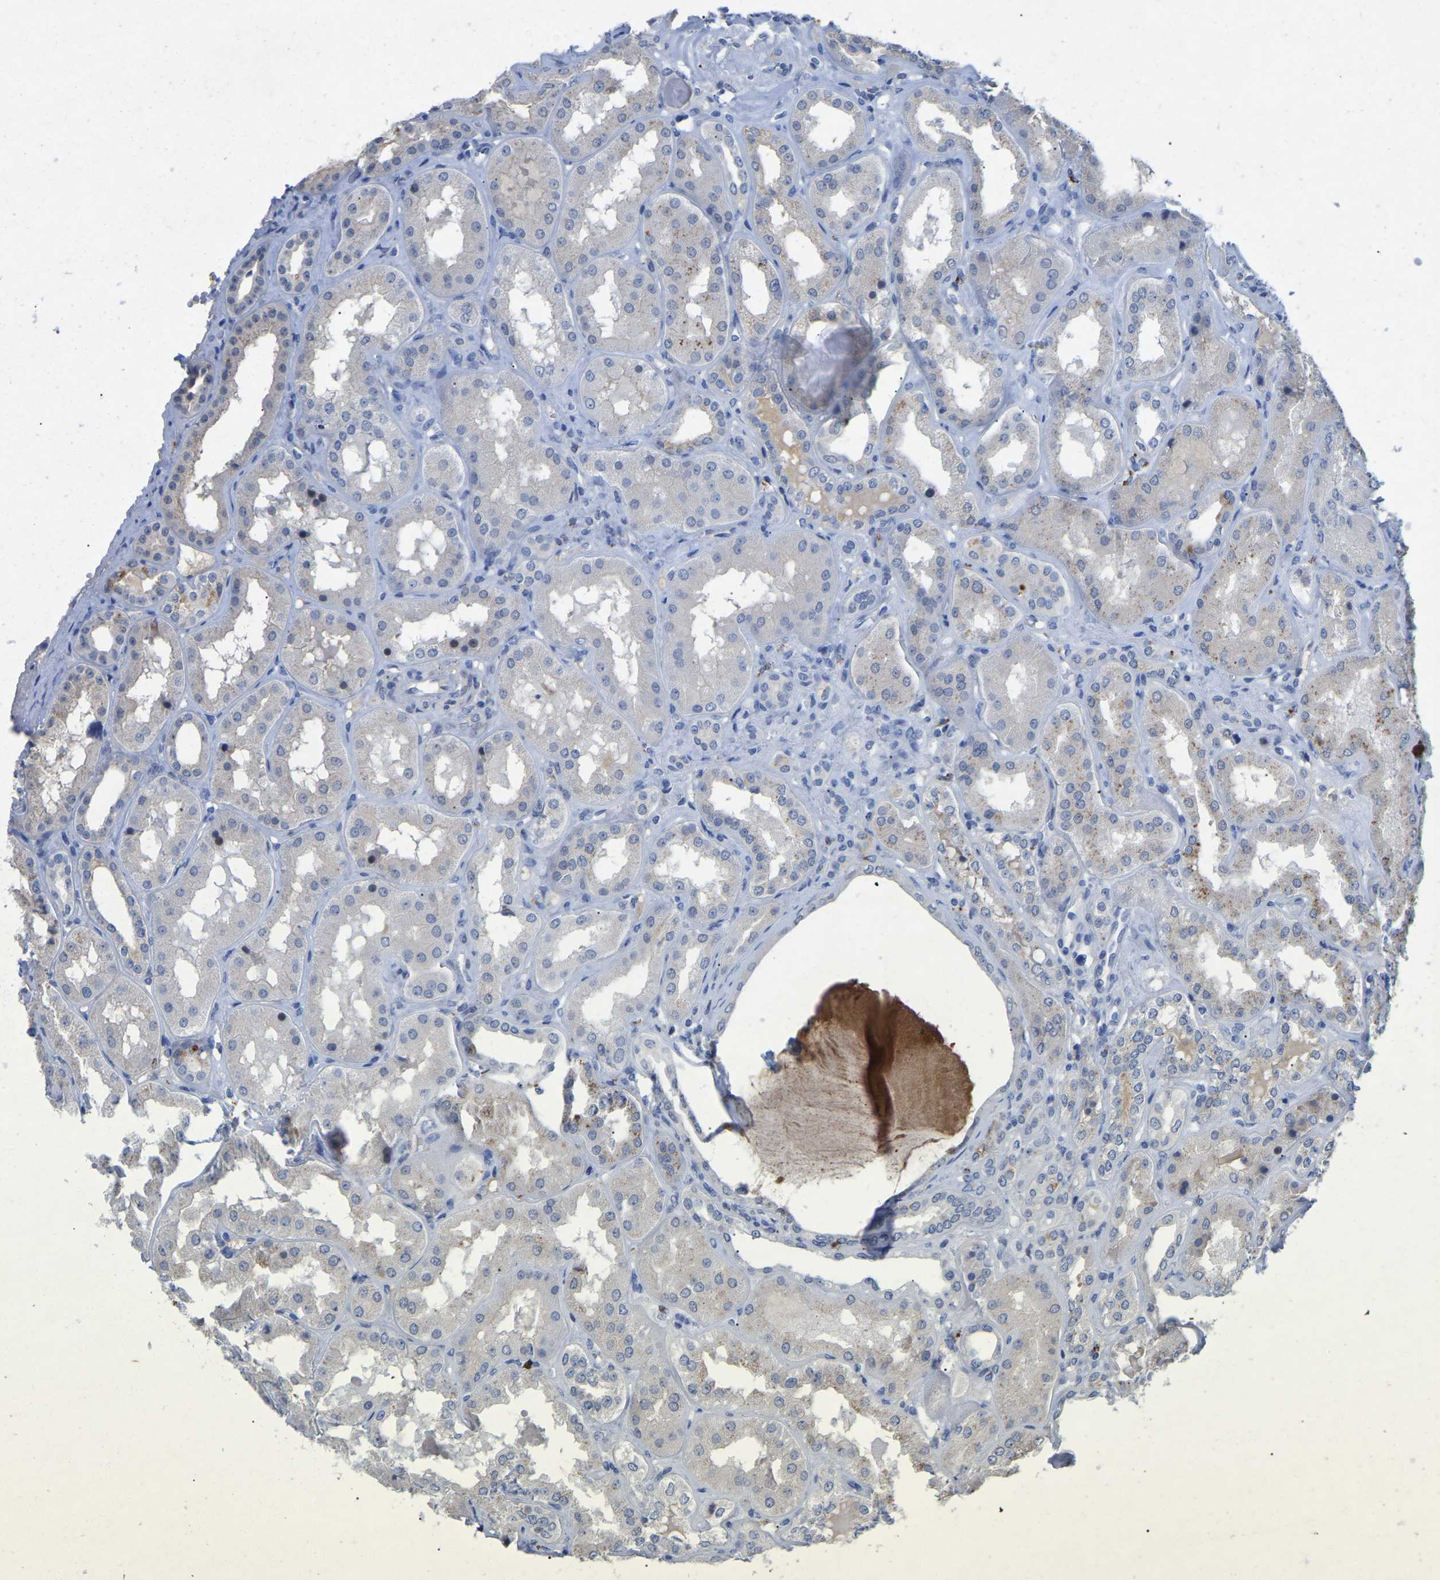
{"staining": {"intensity": "negative", "quantity": "none", "location": "none"}, "tissue": "kidney", "cell_type": "Cells in glomeruli", "image_type": "normal", "snomed": [{"axis": "morphology", "description": "Normal tissue, NOS"}, {"axis": "topography", "description": "Kidney"}], "caption": "A histopathology image of kidney stained for a protein displays no brown staining in cells in glomeruli.", "gene": "SMPD2", "patient": {"sex": "female", "age": 56}}